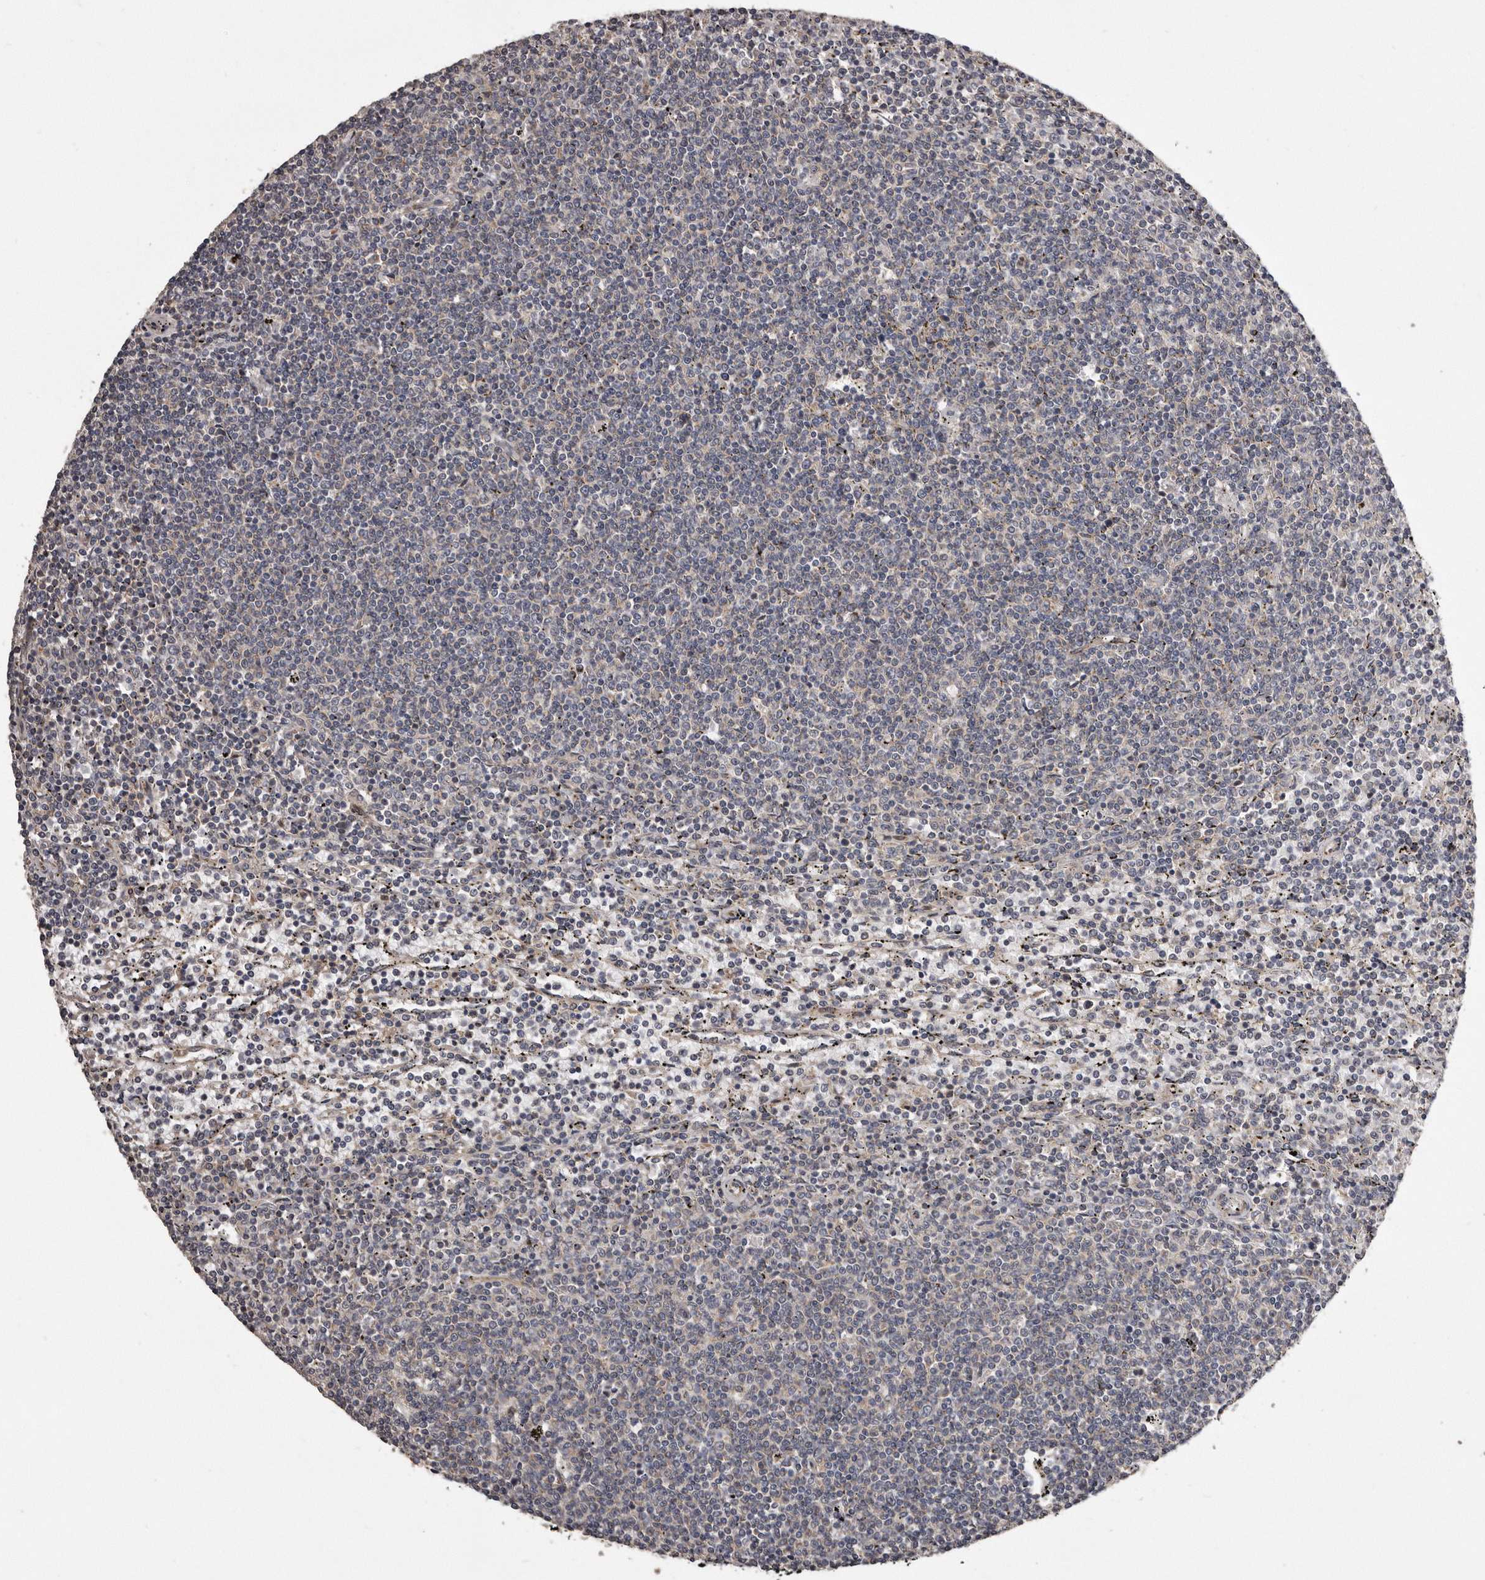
{"staining": {"intensity": "negative", "quantity": "none", "location": "none"}, "tissue": "lymphoma", "cell_type": "Tumor cells", "image_type": "cancer", "snomed": [{"axis": "morphology", "description": "Malignant lymphoma, non-Hodgkin's type, Low grade"}, {"axis": "topography", "description": "Spleen"}], "caption": "Immunohistochemistry image of neoplastic tissue: low-grade malignant lymphoma, non-Hodgkin's type stained with DAB (3,3'-diaminobenzidine) shows no significant protein expression in tumor cells. (Brightfield microscopy of DAB (3,3'-diaminobenzidine) immunohistochemistry at high magnification).", "gene": "ARMCX1", "patient": {"sex": "female", "age": 50}}